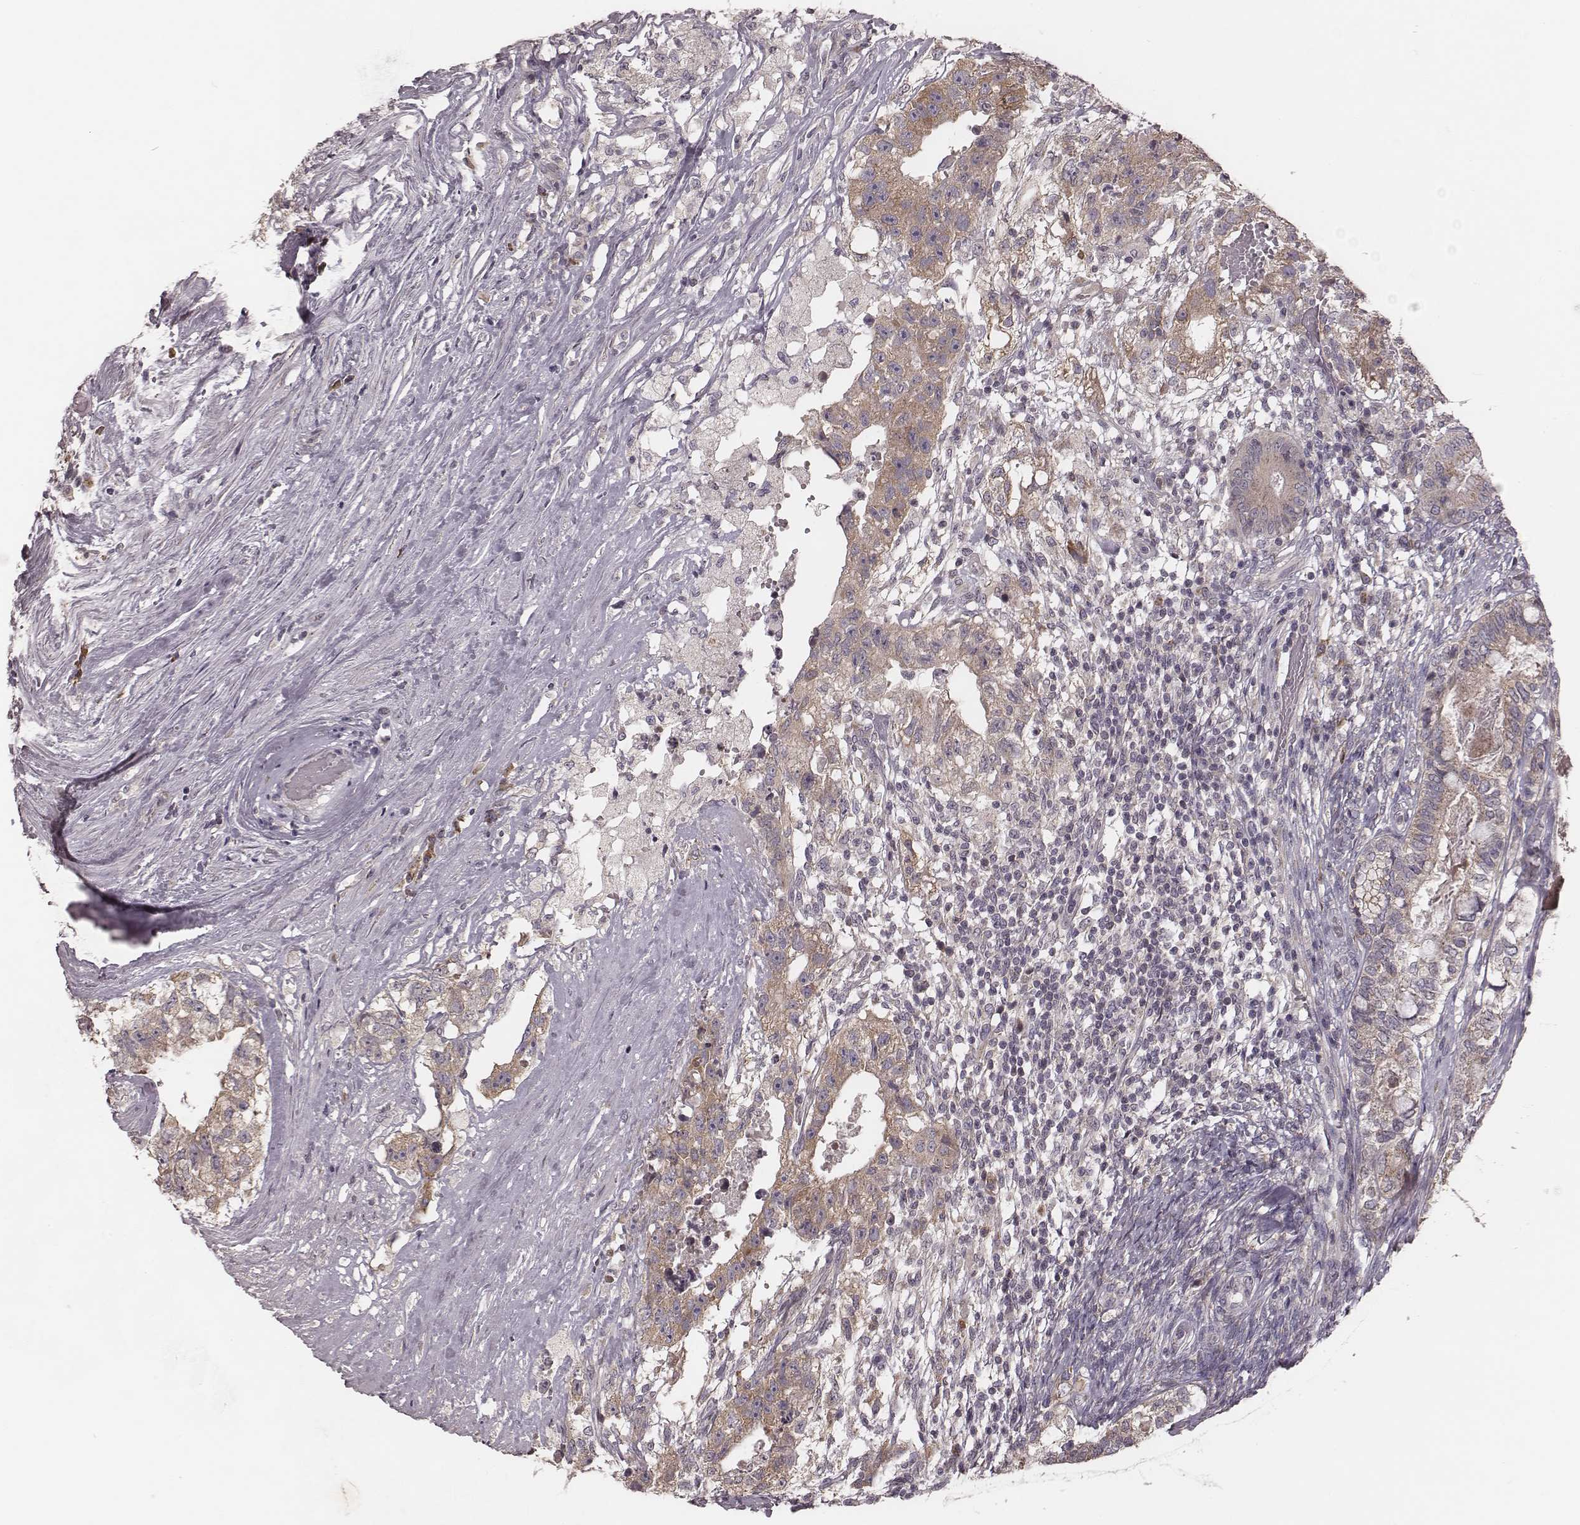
{"staining": {"intensity": "moderate", "quantity": "25%-75%", "location": "cytoplasmic/membranous"}, "tissue": "testis cancer", "cell_type": "Tumor cells", "image_type": "cancer", "snomed": [{"axis": "morphology", "description": "Seminoma, NOS"}, {"axis": "morphology", "description": "Carcinoma, Embryonal, NOS"}, {"axis": "topography", "description": "Testis"}], "caption": "Moderate cytoplasmic/membranous expression is seen in about 25%-75% of tumor cells in testis cancer (seminoma).", "gene": "P2RX5", "patient": {"sex": "male", "age": 41}}